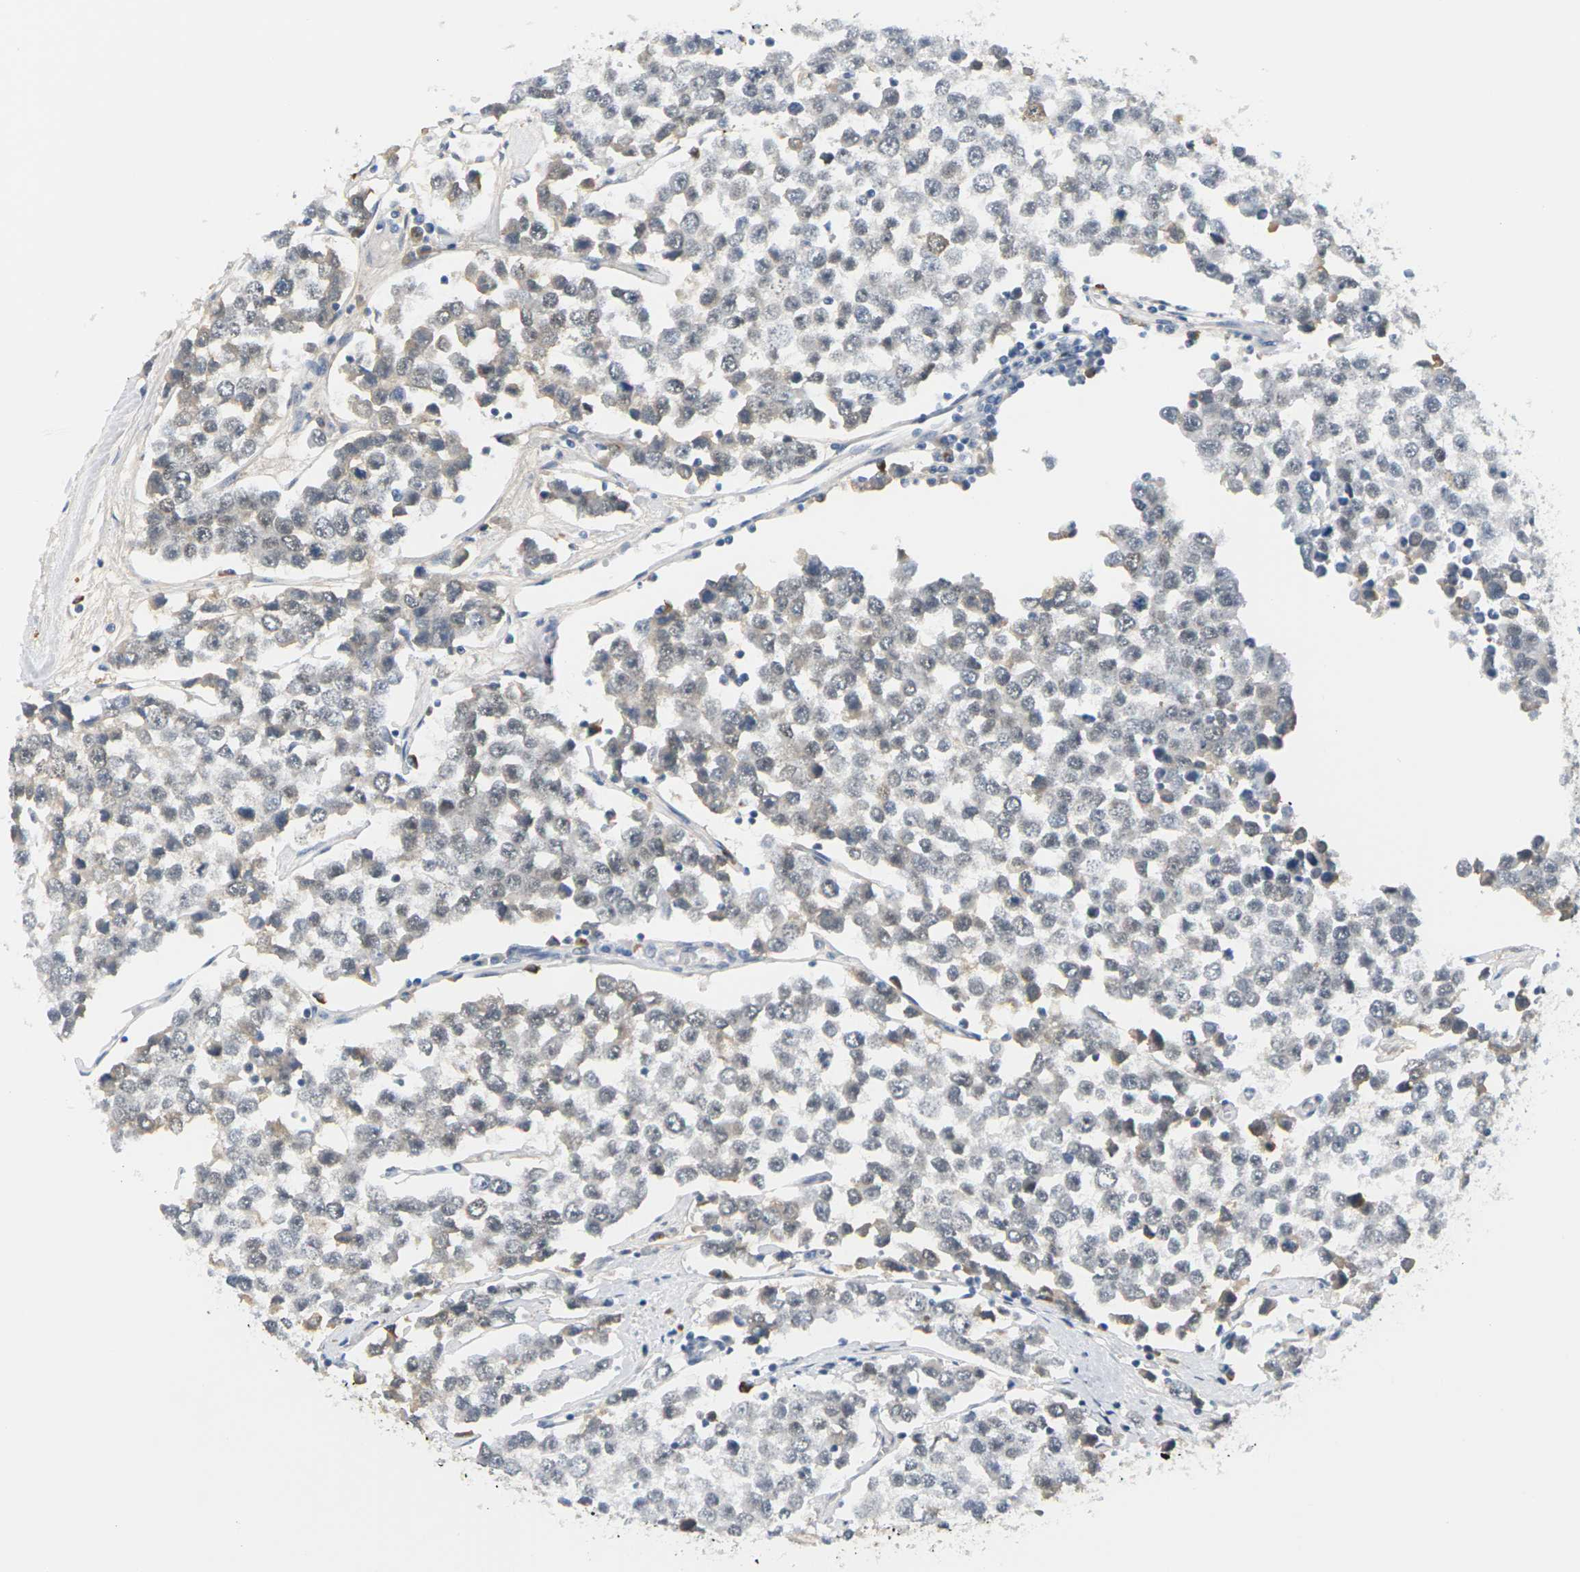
{"staining": {"intensity": "moderate", "quantity": "<25%", "location": "cytoplasmic/membranous,nuclear"}, "tissue": "testis cancer", "cell_type": "Tumor cells", "image_type": "cancer", "snomed": [{"axis": "morphology", "description": "Seminoma, NOS"}, {"axis": "morphology", "description": "Carcinoma, Embryonal, NOS"}, {"axis": "topography", "description": "Testis"}], "caption": "Tumor cells exhibit low levels of moderate cytoplasmic/membranous and nuclear expression in about <25% of cells in embryonal carcinoma (testis).", "gene": "PKP2", "patient": {"sex": "male", "age": 52}}